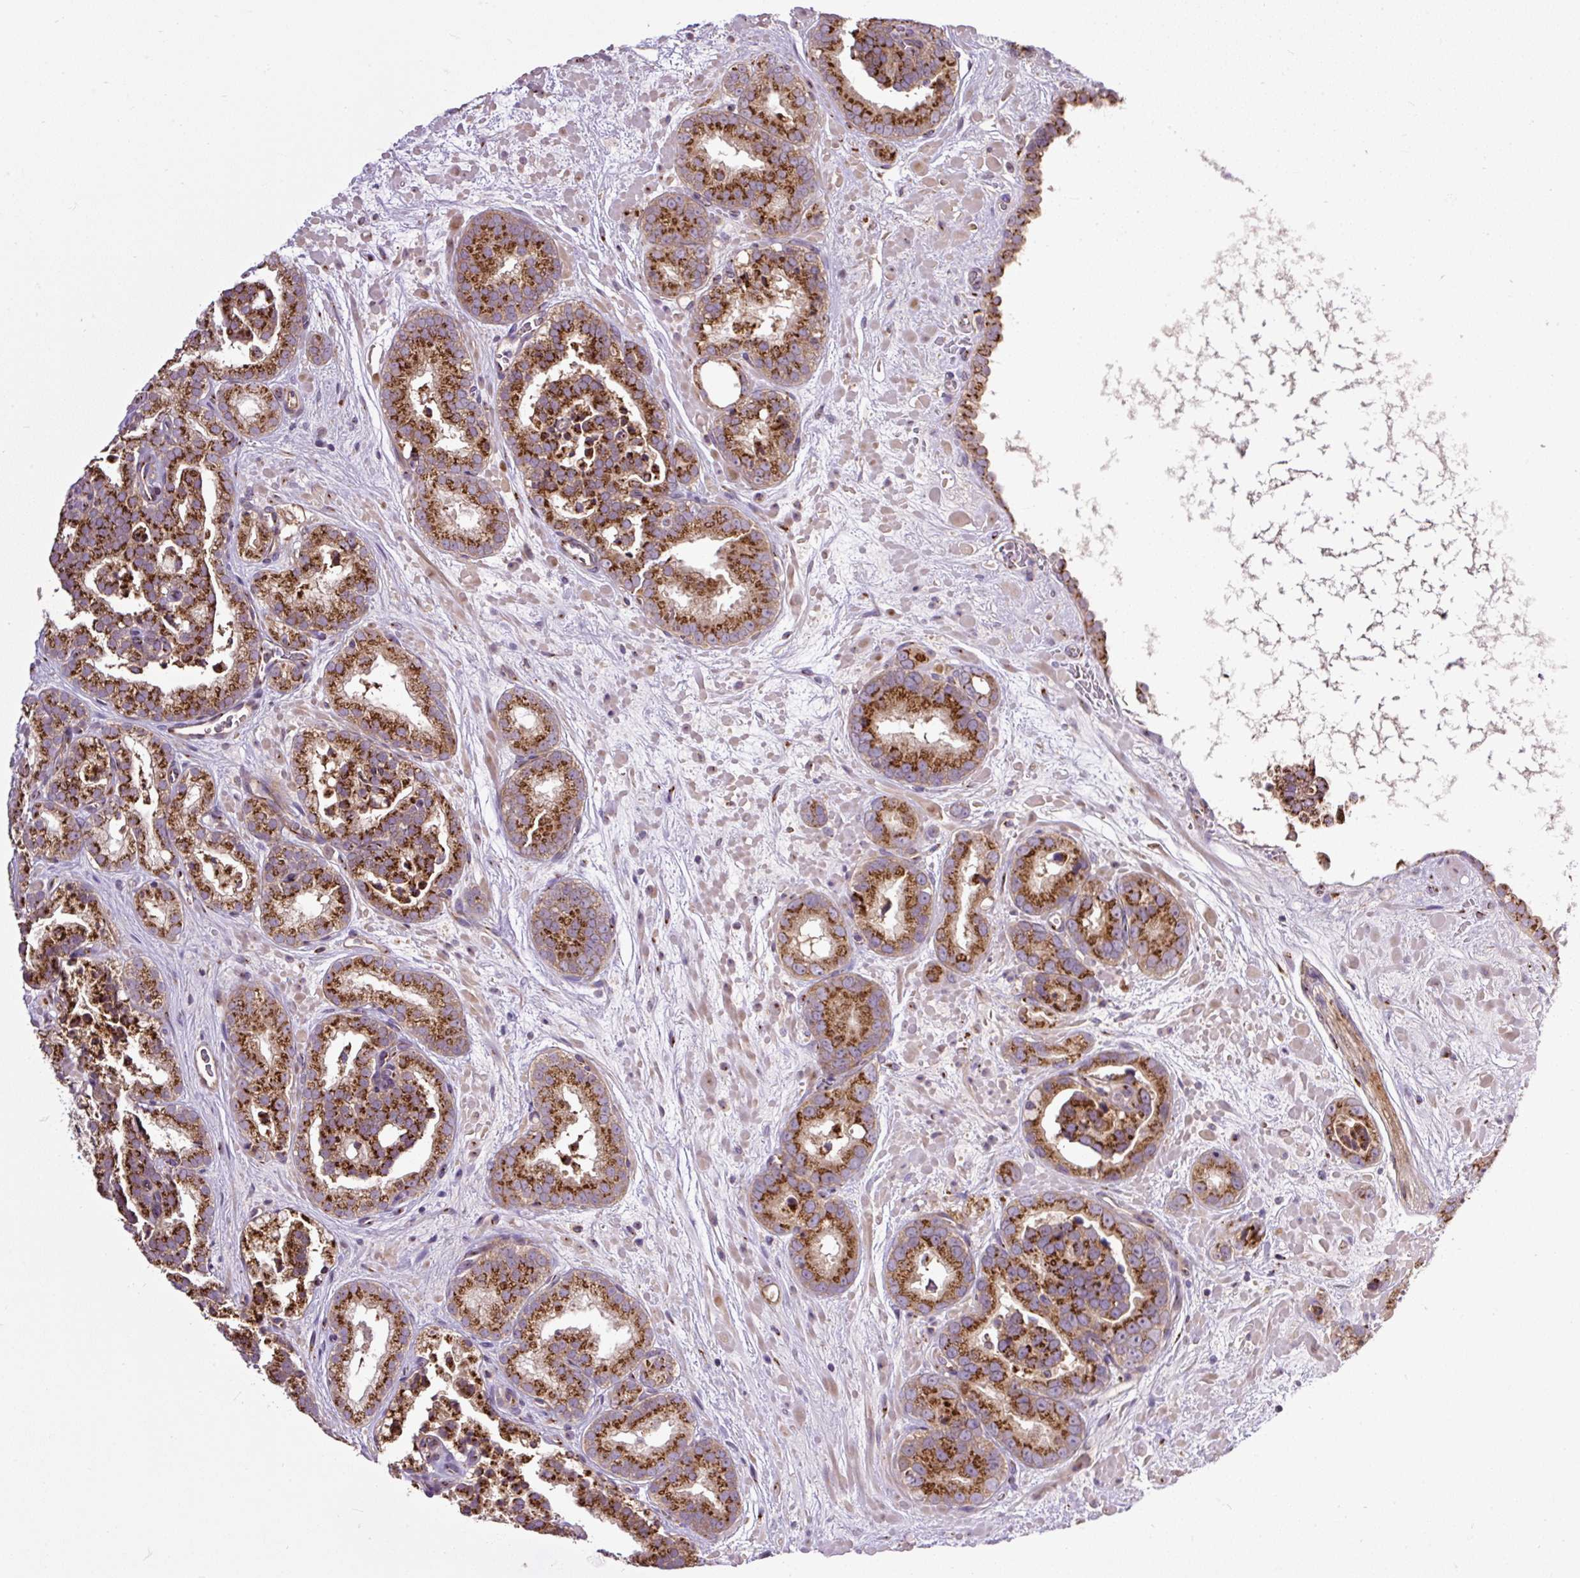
{"staining": {"intensity": "strong", "quantity": ">75%", "location": "cytoplasmic/membranous"}, "tissue": "prostate cancer", "cell_type": "Tumor cells", "image_type": "cancer", "snomed": [{"axis": "morphology", "description": "Adenocarcinoma, High grade"}, {"axis": "topography", "description": "Prostate"}], "caption": "Immunohistochemistry (DAB (3,3'-diaminobenzidine)) staining of adenocarcinoma (high-grade) (prostate) shows strong cytoplasmic/membranous protein staining in about >75% of tumor cells.", "gene": "MSMP", "patient": {"sex": "male", "age": 66}}